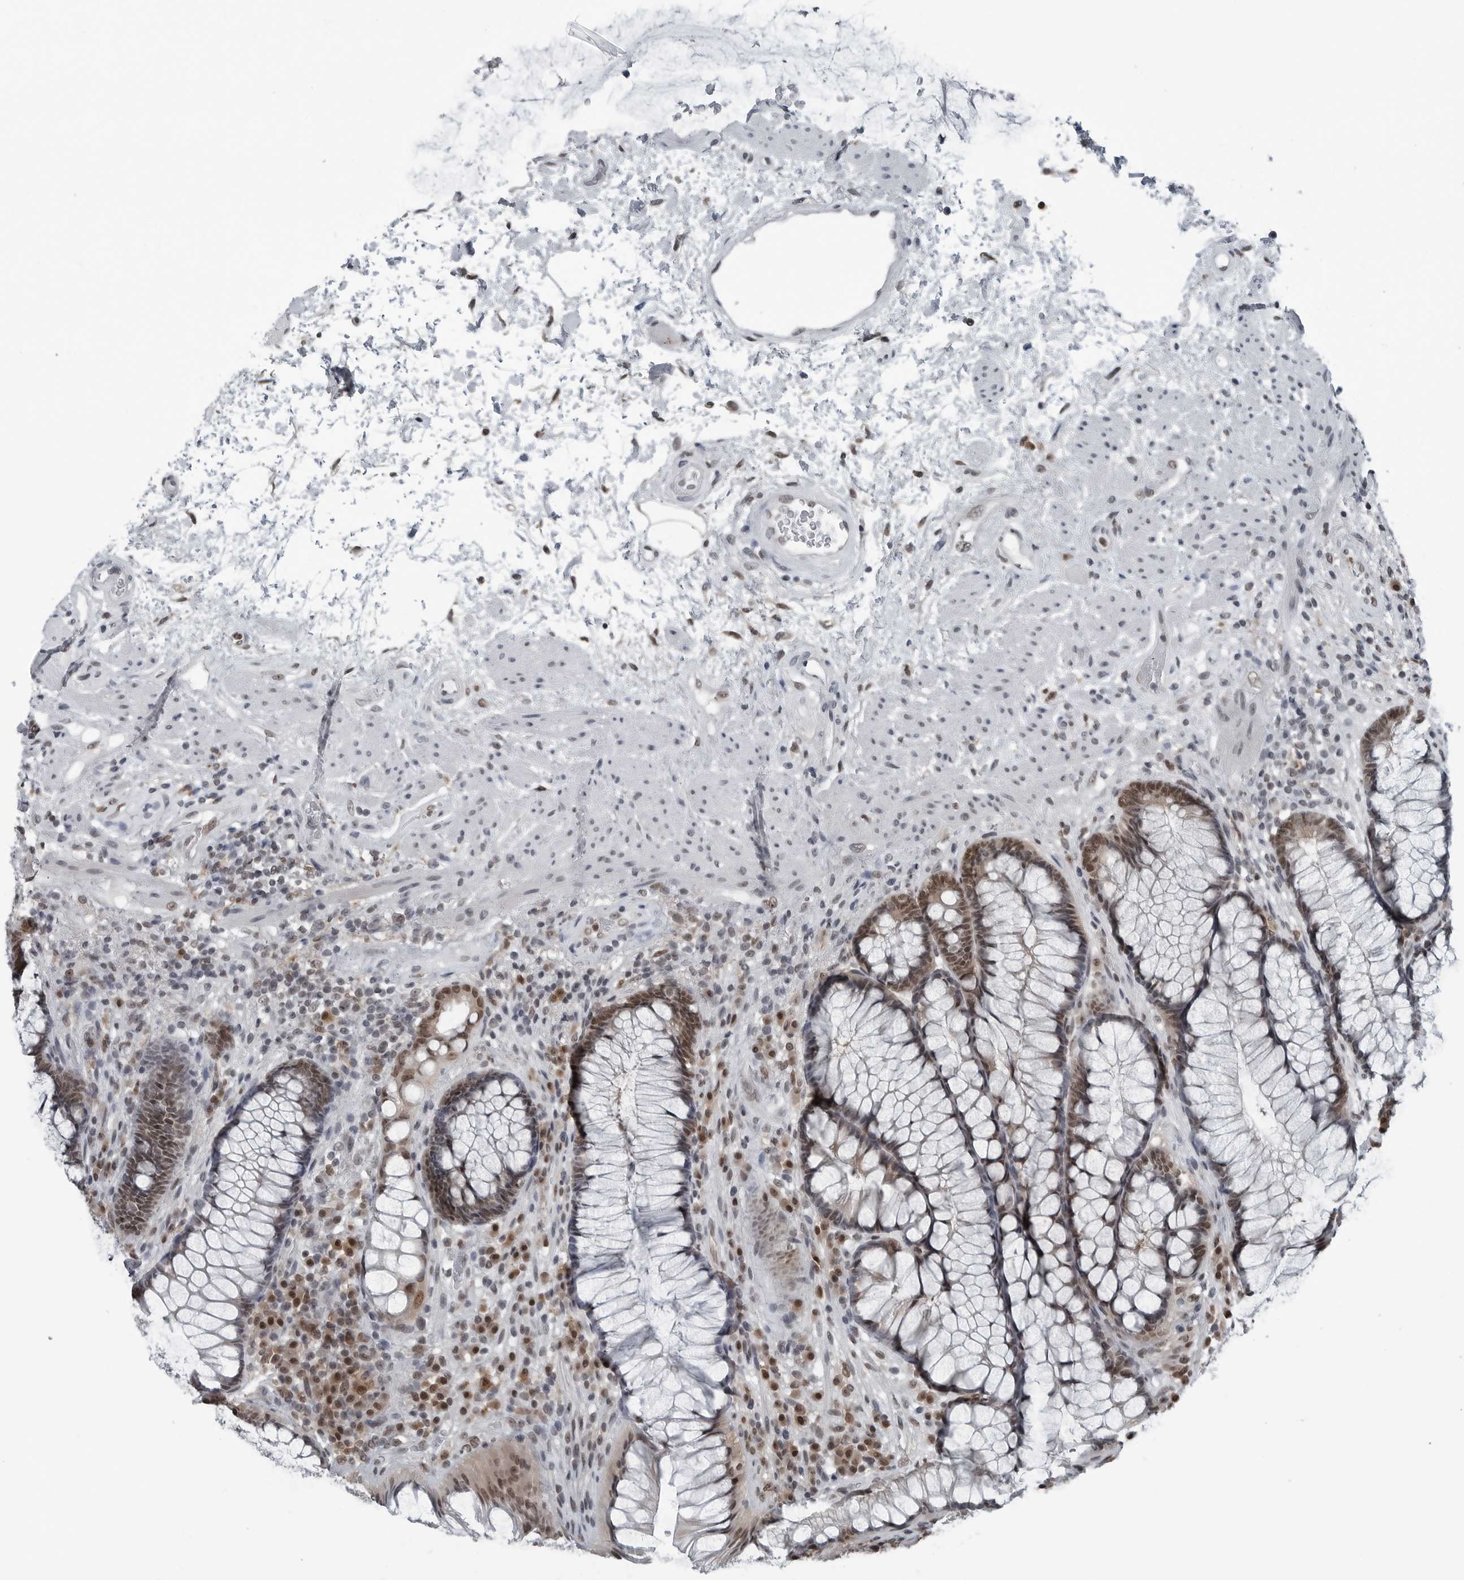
{"staining": {"intensity": "moderate", "quantity": "25%-75%", "location": "nuclear"}, "tissue": "rectum", "cell_type": "Glandular cells", "image_type": "normal", "snomed": [{"axis": "morphology", "description": "Normal tissue, NOS"}, {"axis": "topography", "description": "Rectum"}], "caption": "Brown immunohistochemical staining in benign human rectum exhibits moderate nuclear staining in approximately 25%-75% of glandular cells. The protein is shown in brown color, while the nuclei are stained blue.", "gene": "AKR1A1", "patient": {"sex": "male", "age": 51}}